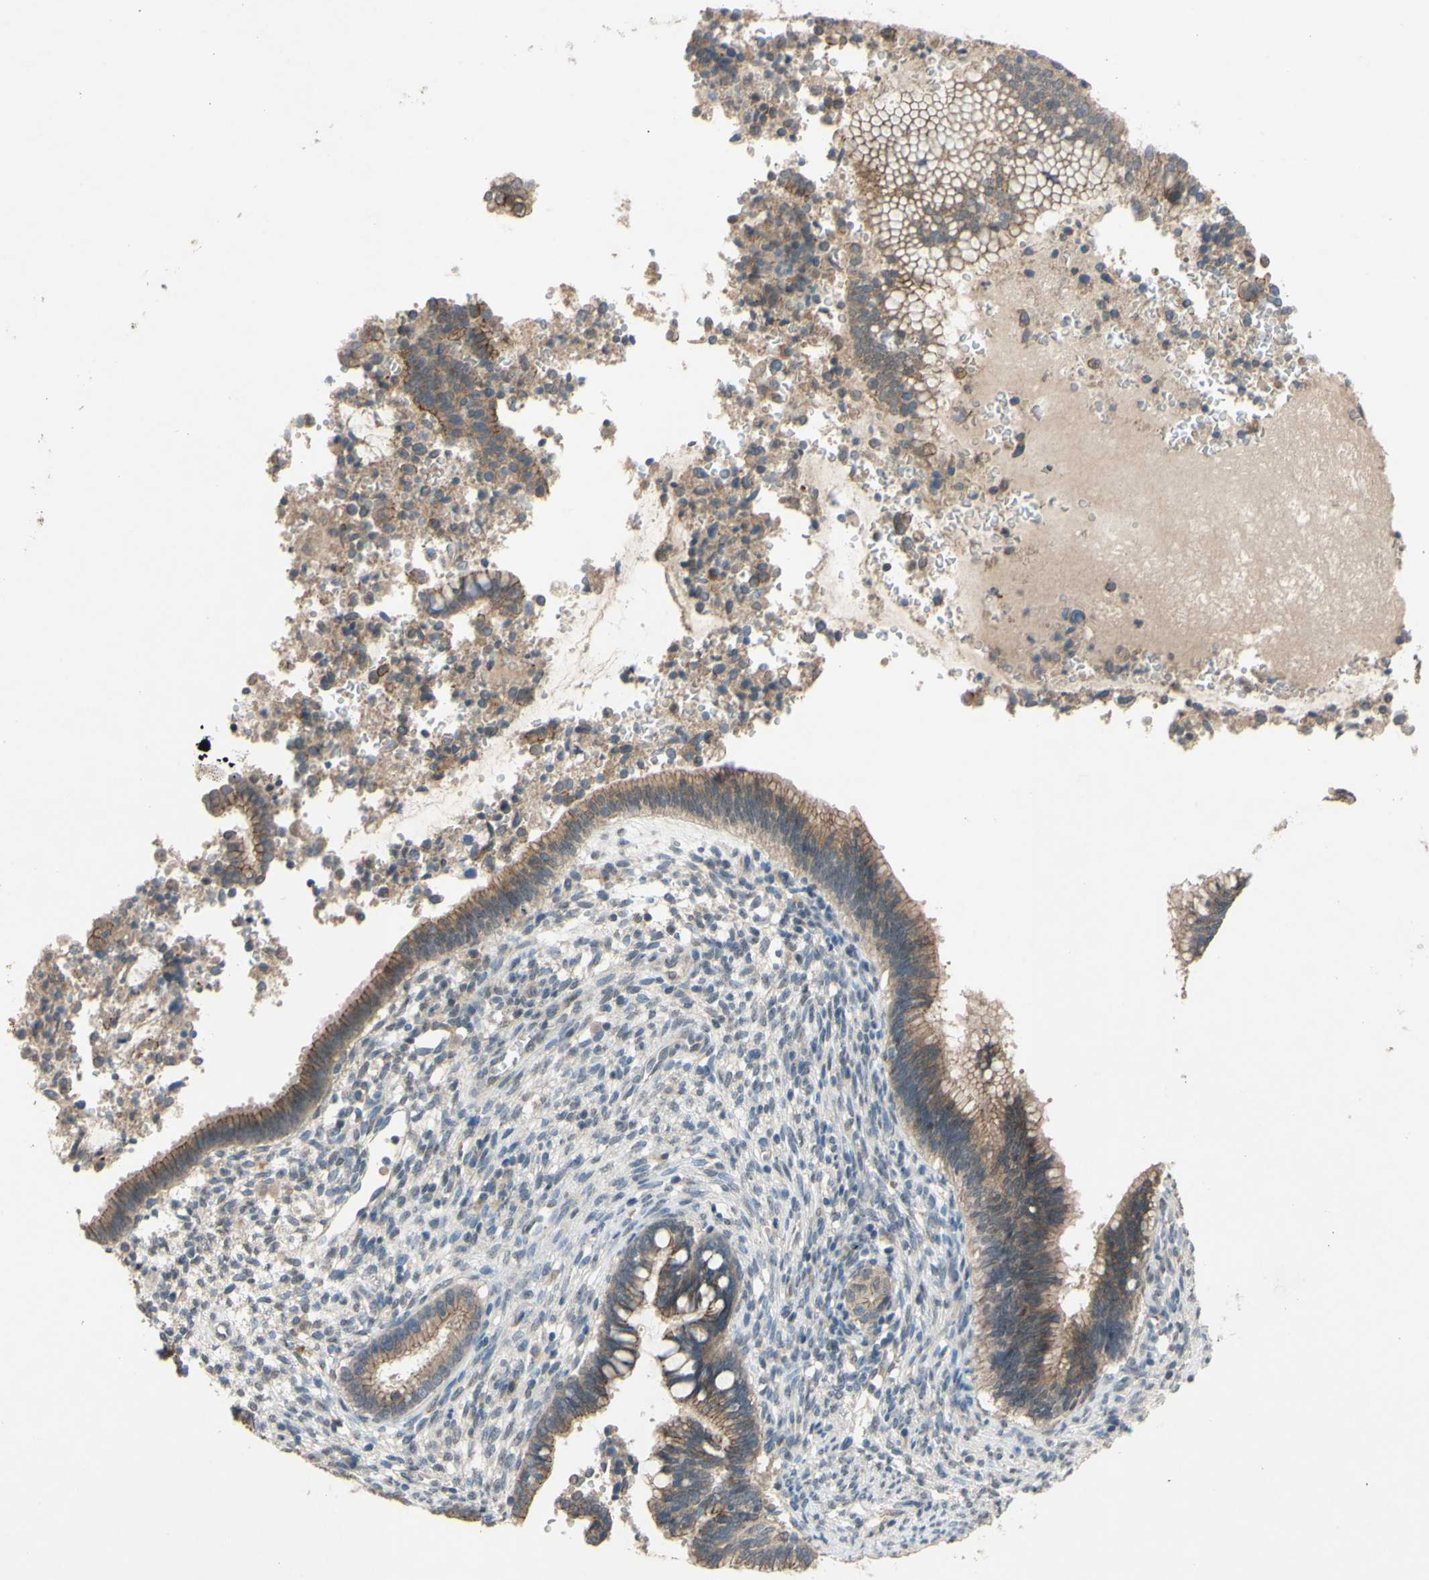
{"staining": {"intensity": "moderate", "quantity": ">75%", "location": "cytoplasmic/membranous"}, "tissue": "cervical cancer", "cell_type": "Tumor cells", "image_type": "cancer", "snomed": [{"axis": "morphology", "description": "Adenocarcinoma, NOS"}, {"axis": "topography", "description": "Cervix"}], "caption": "Protein staining by immunohistochemistry reveals moderate cytoplasmic/membranous positivity in approximately >75% of tumor cells in adenocarcinoma (cervical).", "gene": "CDCP1", "patient": {"sex": "female", "age": 44}}